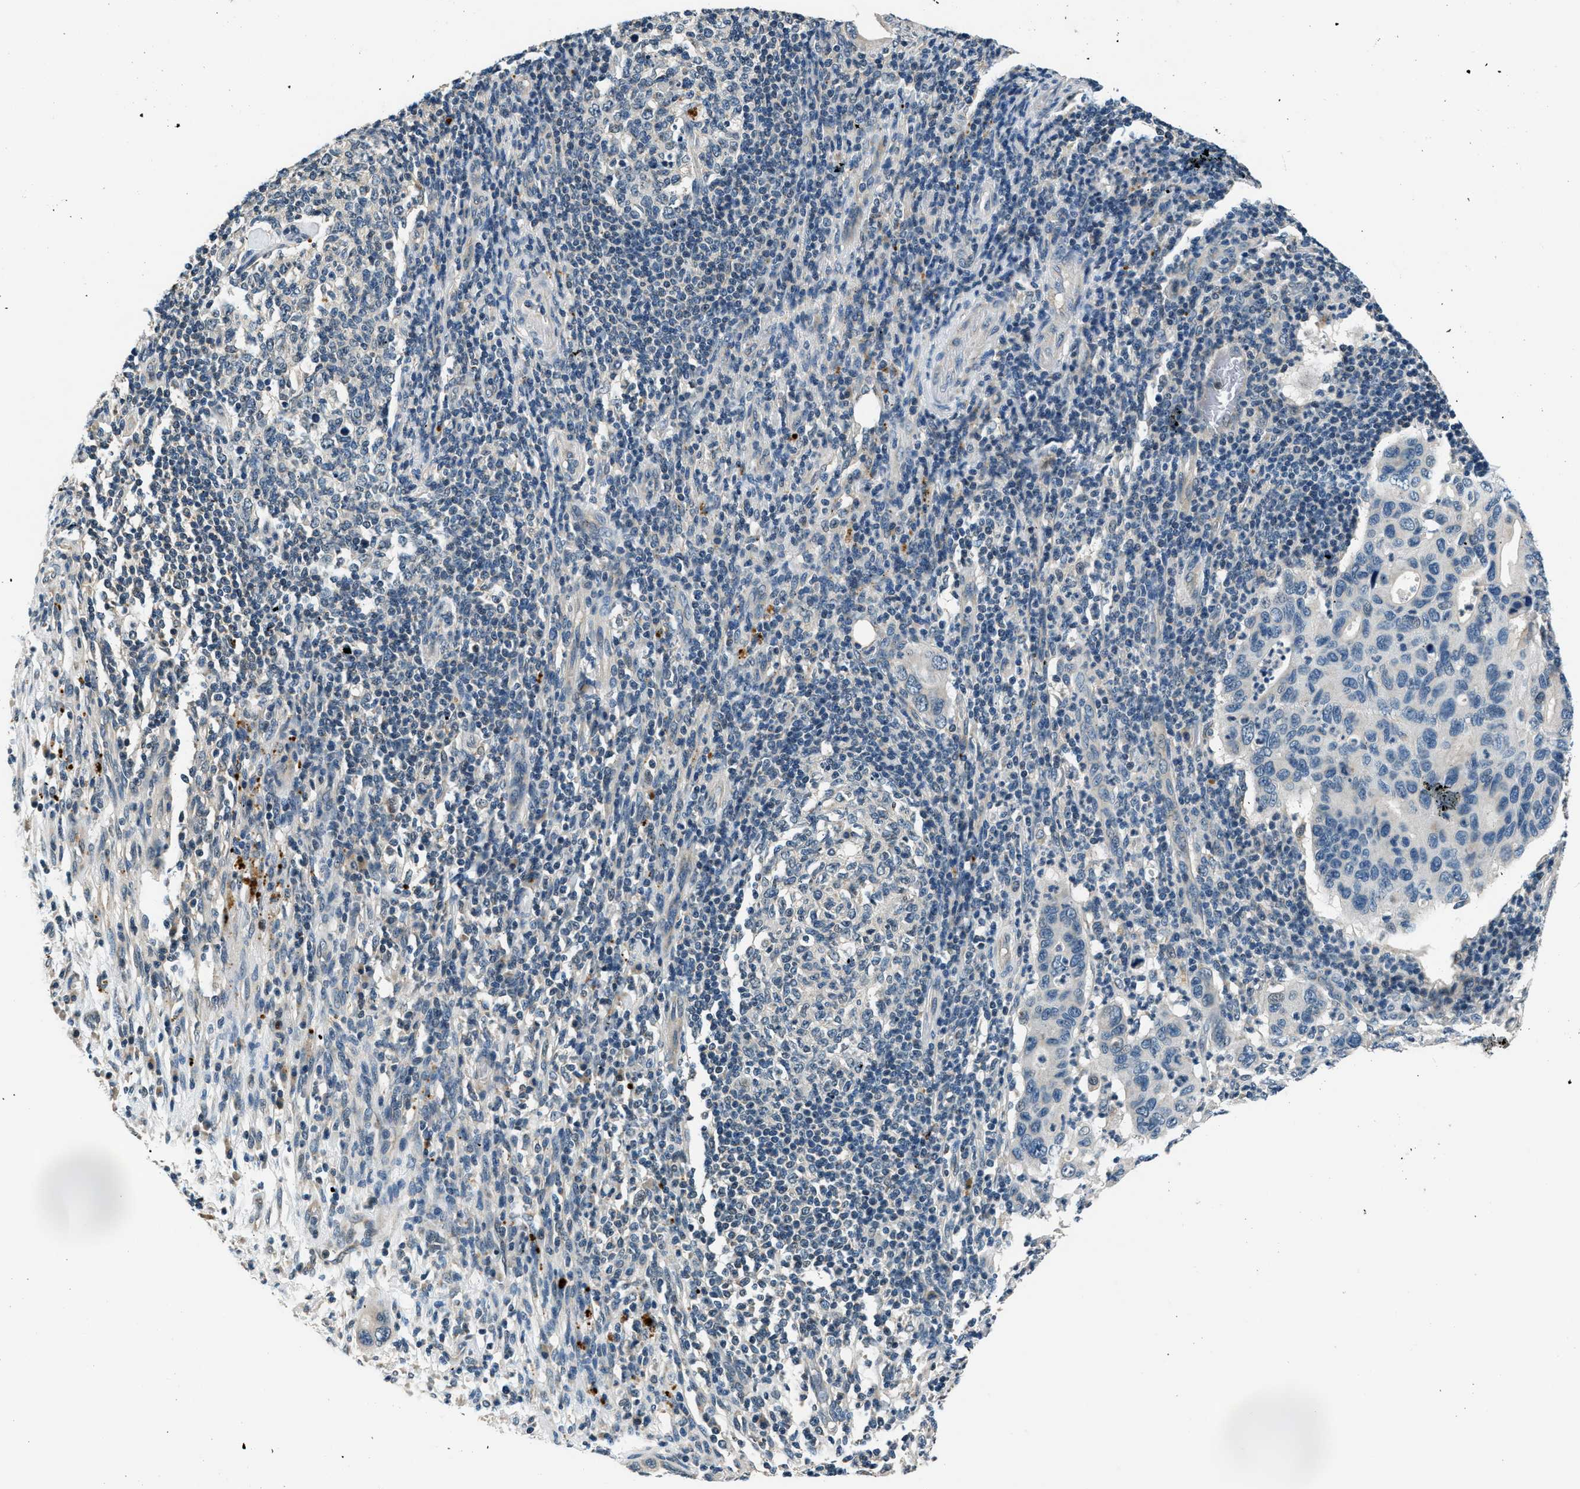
{"staining": {"intensity": "weak", "quantity": "<25%", "location": "cytoplasmic/membranous"}, "tissue": "pancreatic cancer", "cell_type": "Tumor cells", "image_type": "cancer", "snomed": [{"axis": "morphology", "description": "Adenocarcinoma, NOS"}, {"axis": "topography", "description": "Pancreas"}], "caption": "DAB (3,3'-diaminobenzidine) immunohistochemical staining of human adenocarcinoma (pancreatic) exhibits no significant staining in tumor cells.", "gene": "NME8", "patient": {"sex": "female", "age": 71}}